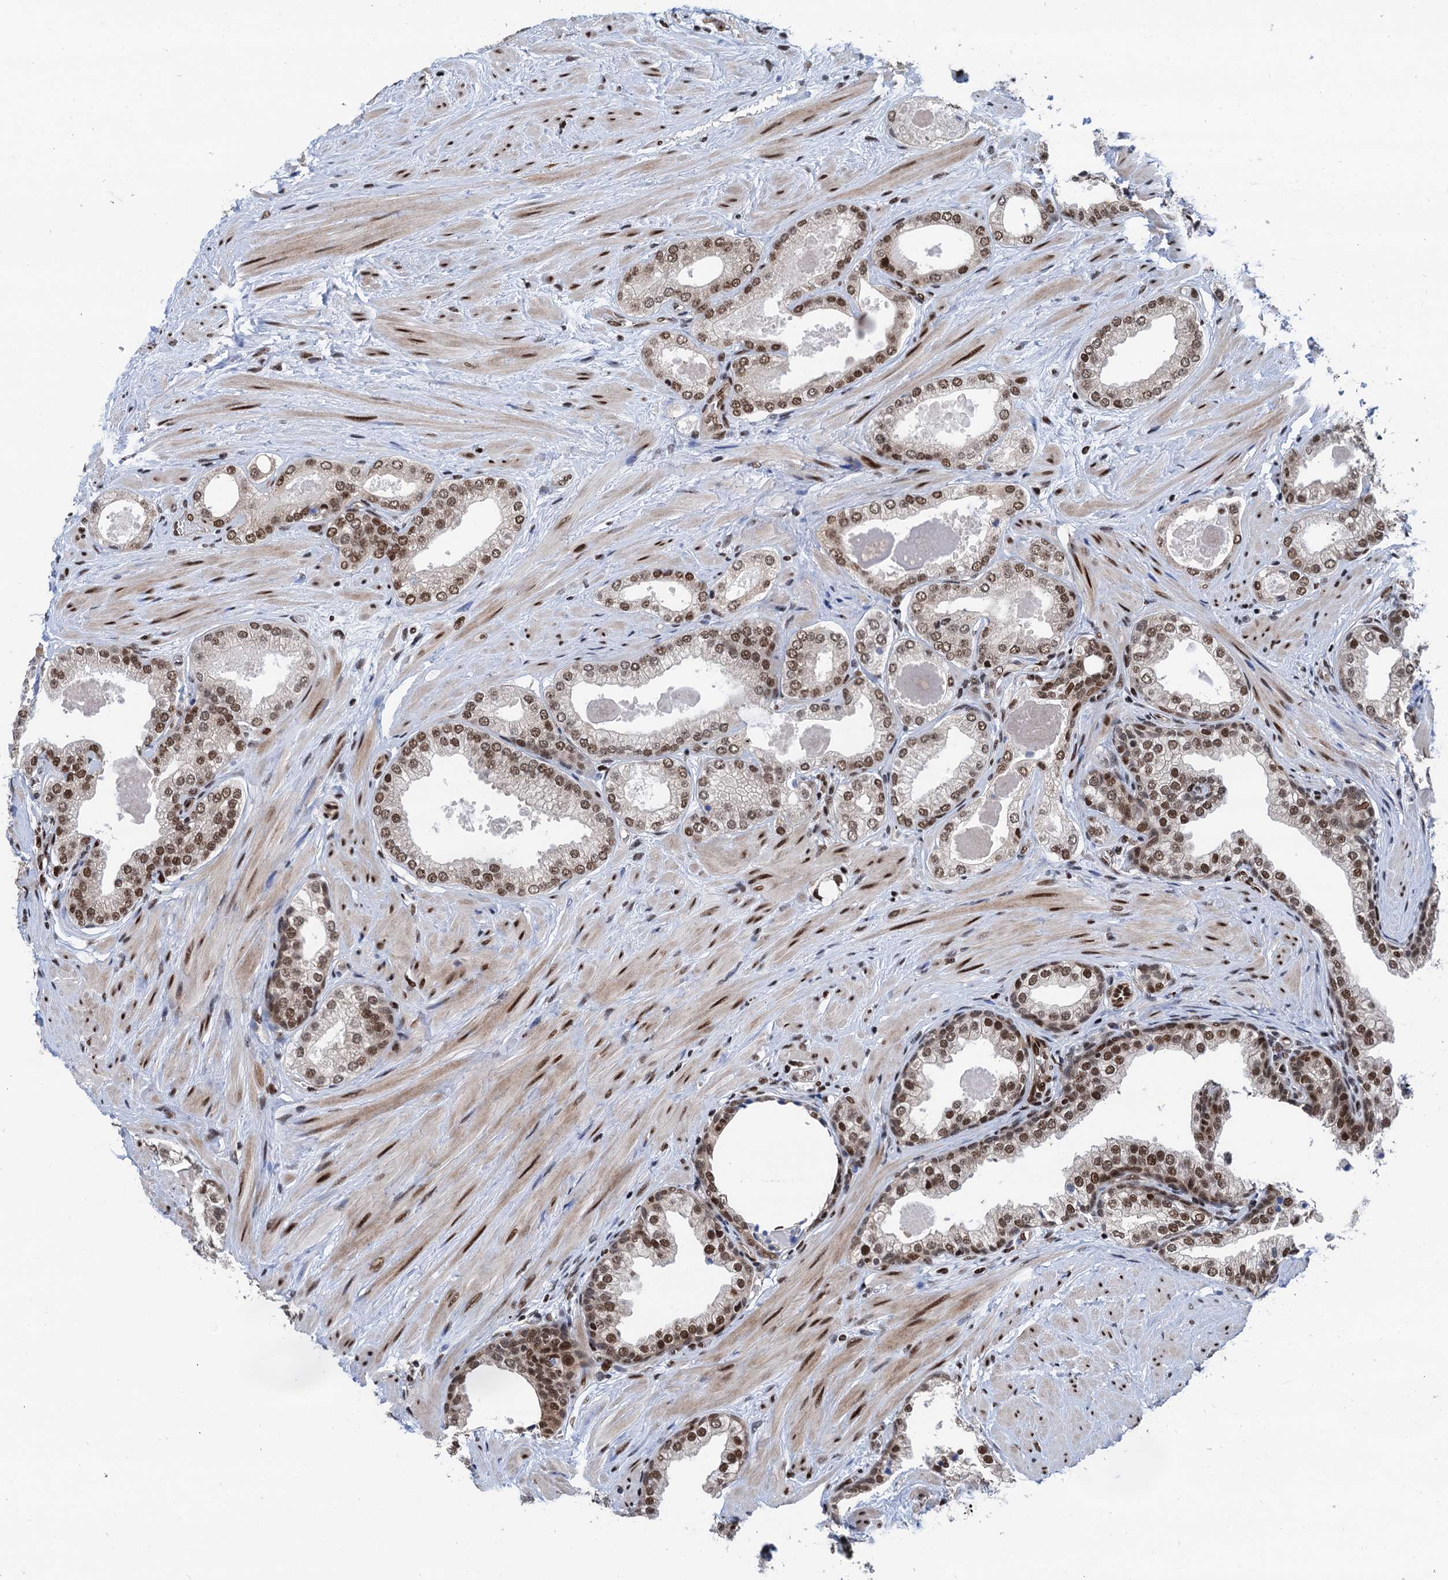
{"staining": {"intensity": "moderate", "quantity": ">75%", "location": "nuclear"}, "tissue": "prostate", "cell_type": "Glandular cells", "image_type": "normal", "snomed": [{"axis": "morphology", "description": "Normal tissue, NOS"}, {"axis": "topography", "description": "Prostate"}], "caption": "The micrograph demonstrates a brown stain indicating the presence of a protein in the nuclear of glandular cells in prostate.", "gene": "PPP4R1", "patient": {"sex": "male", "age": 48}}